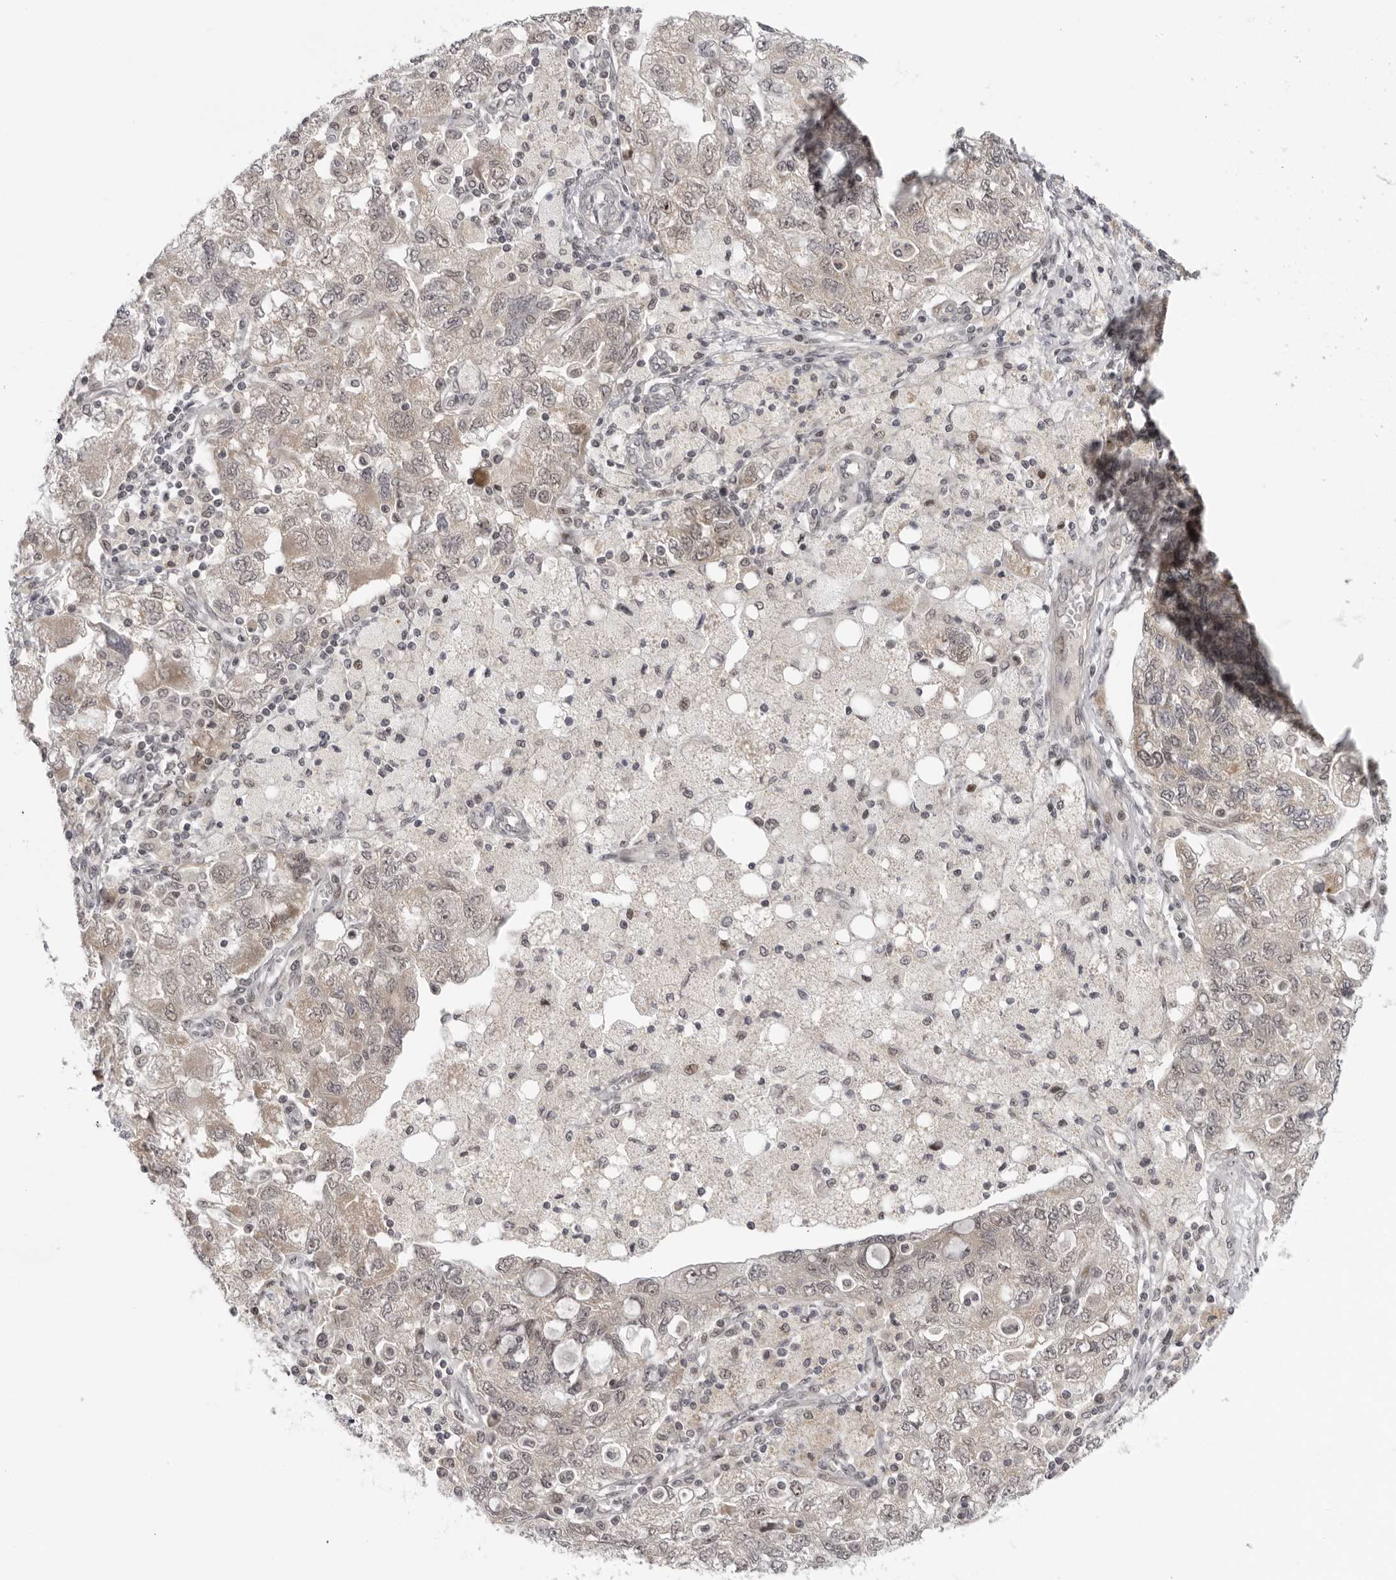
{"staining": {"intensity": "weak", "quantity": "25%-75%", "location": "cytoplasmic/membranous"}, "tissue": "ovarian cancer", "cell_type": "Tumor cells", "image_type": "cancer", "snomed": [{"axis": "morphology", "description": "Carcinoma, NOS"}, {"axis": "morphology", "description": "Cystadenocarcinoma, serous, NOS"}, {"axis": "topography", "description": "Ovary"}], "caption": "Protein analysis of ovarian cancer (carcinoma) tissue demonstrates weak cytoplasmic/membranous staining in about 25%-75% of tumor cells.", "gene": "ALPK2", "patient": {"sex": "female", "age": 69}}